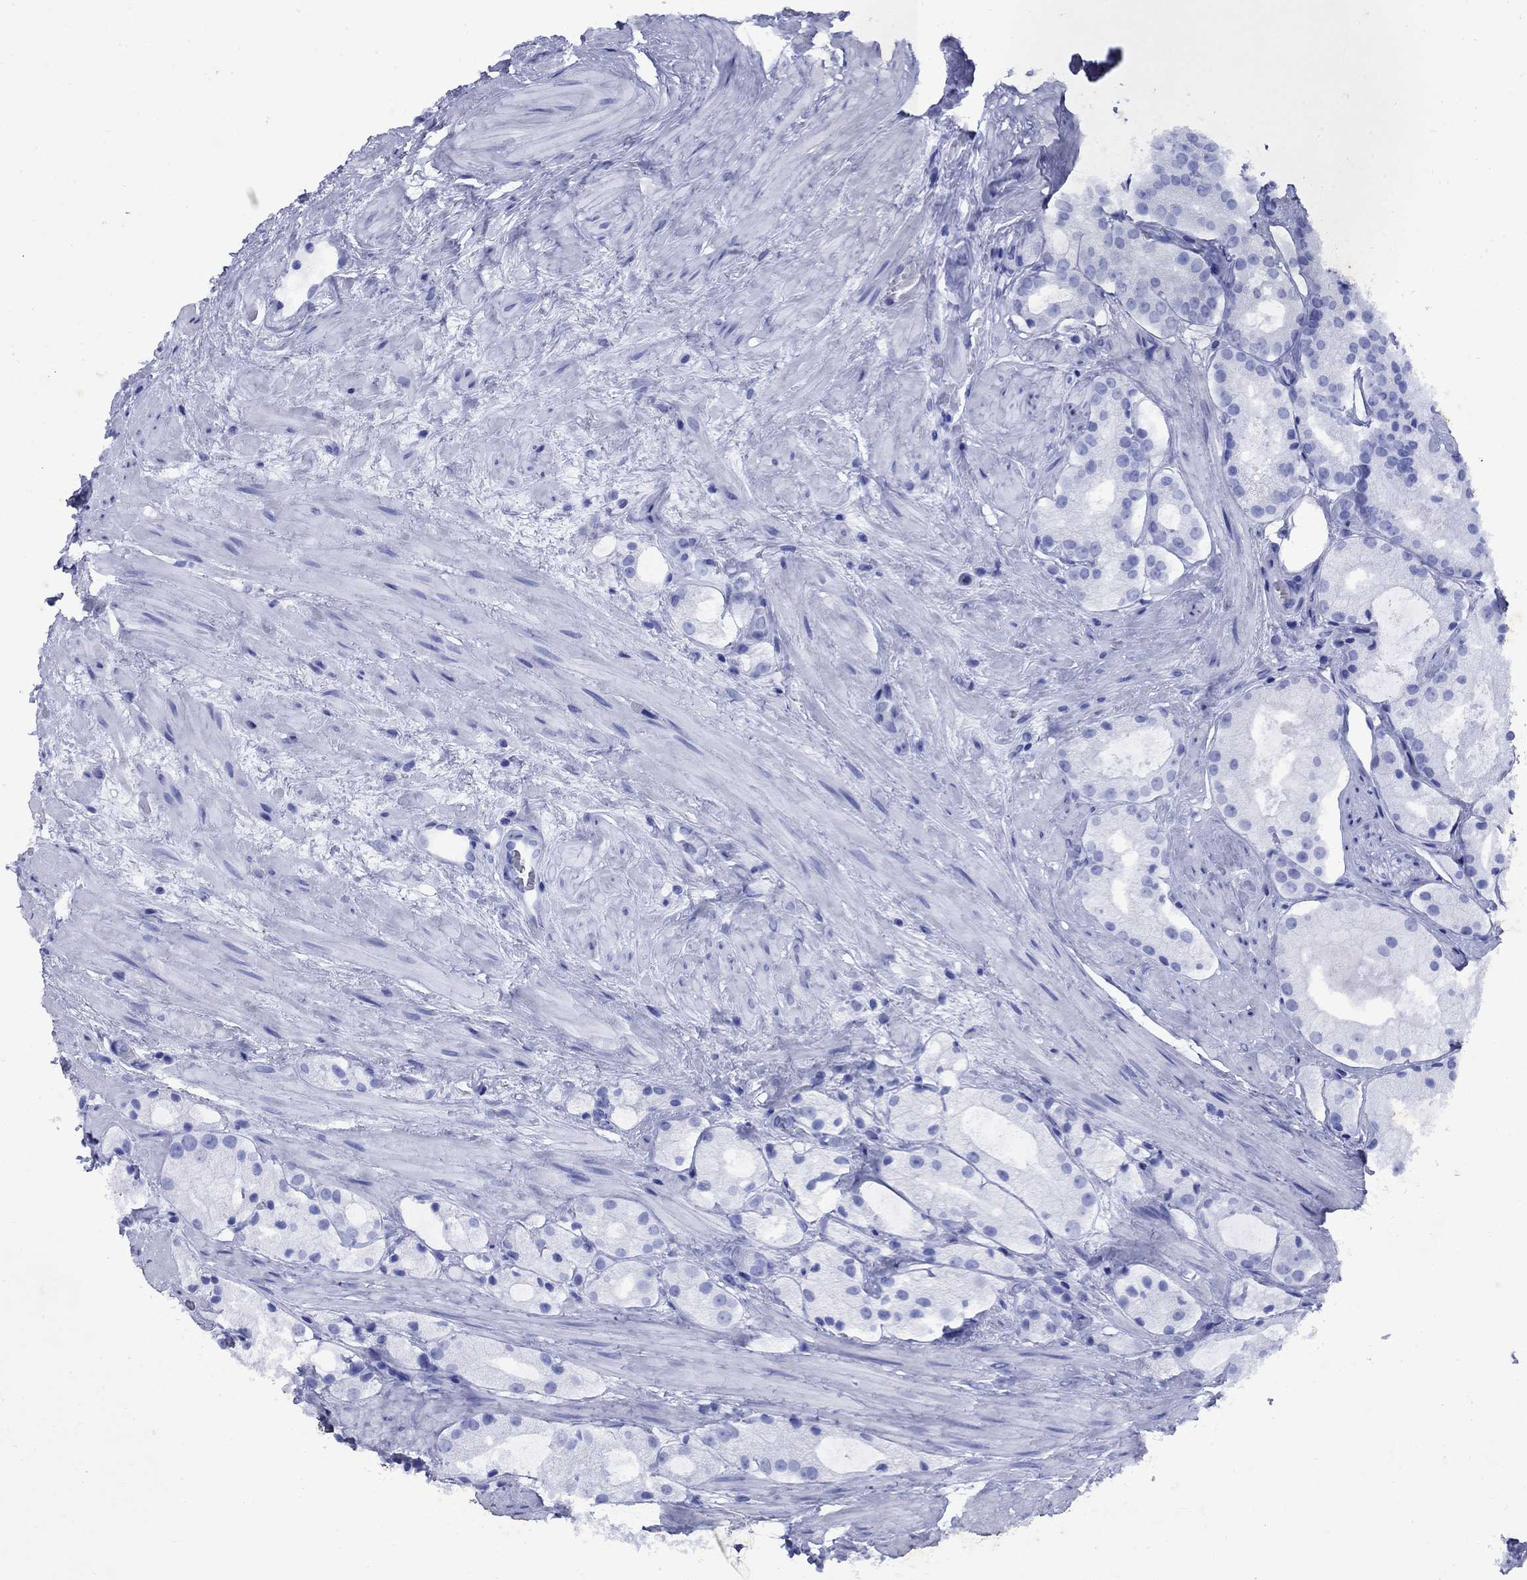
{"staining": {"intensity": "negative", "quantity": "none", "location": "none"}, "tissue": "prostate cancer", "cell_type": "Tumor cells", "image_type": "cancer", "snomed": [{"axis": "morphology", "description": "Adenocarcinoma, NOS"}, {"axis": "morphology", "description": "Adenocarcinoma, High grade"}, {"axis": "topography", "description": "Prostate"}], "caption": "Prostate adenocarcinoma stained for a protein using IHC demonstrates no staining tumor cells.", "gene": "CD1A", "patient": {"sex": "male", "age": 64}}